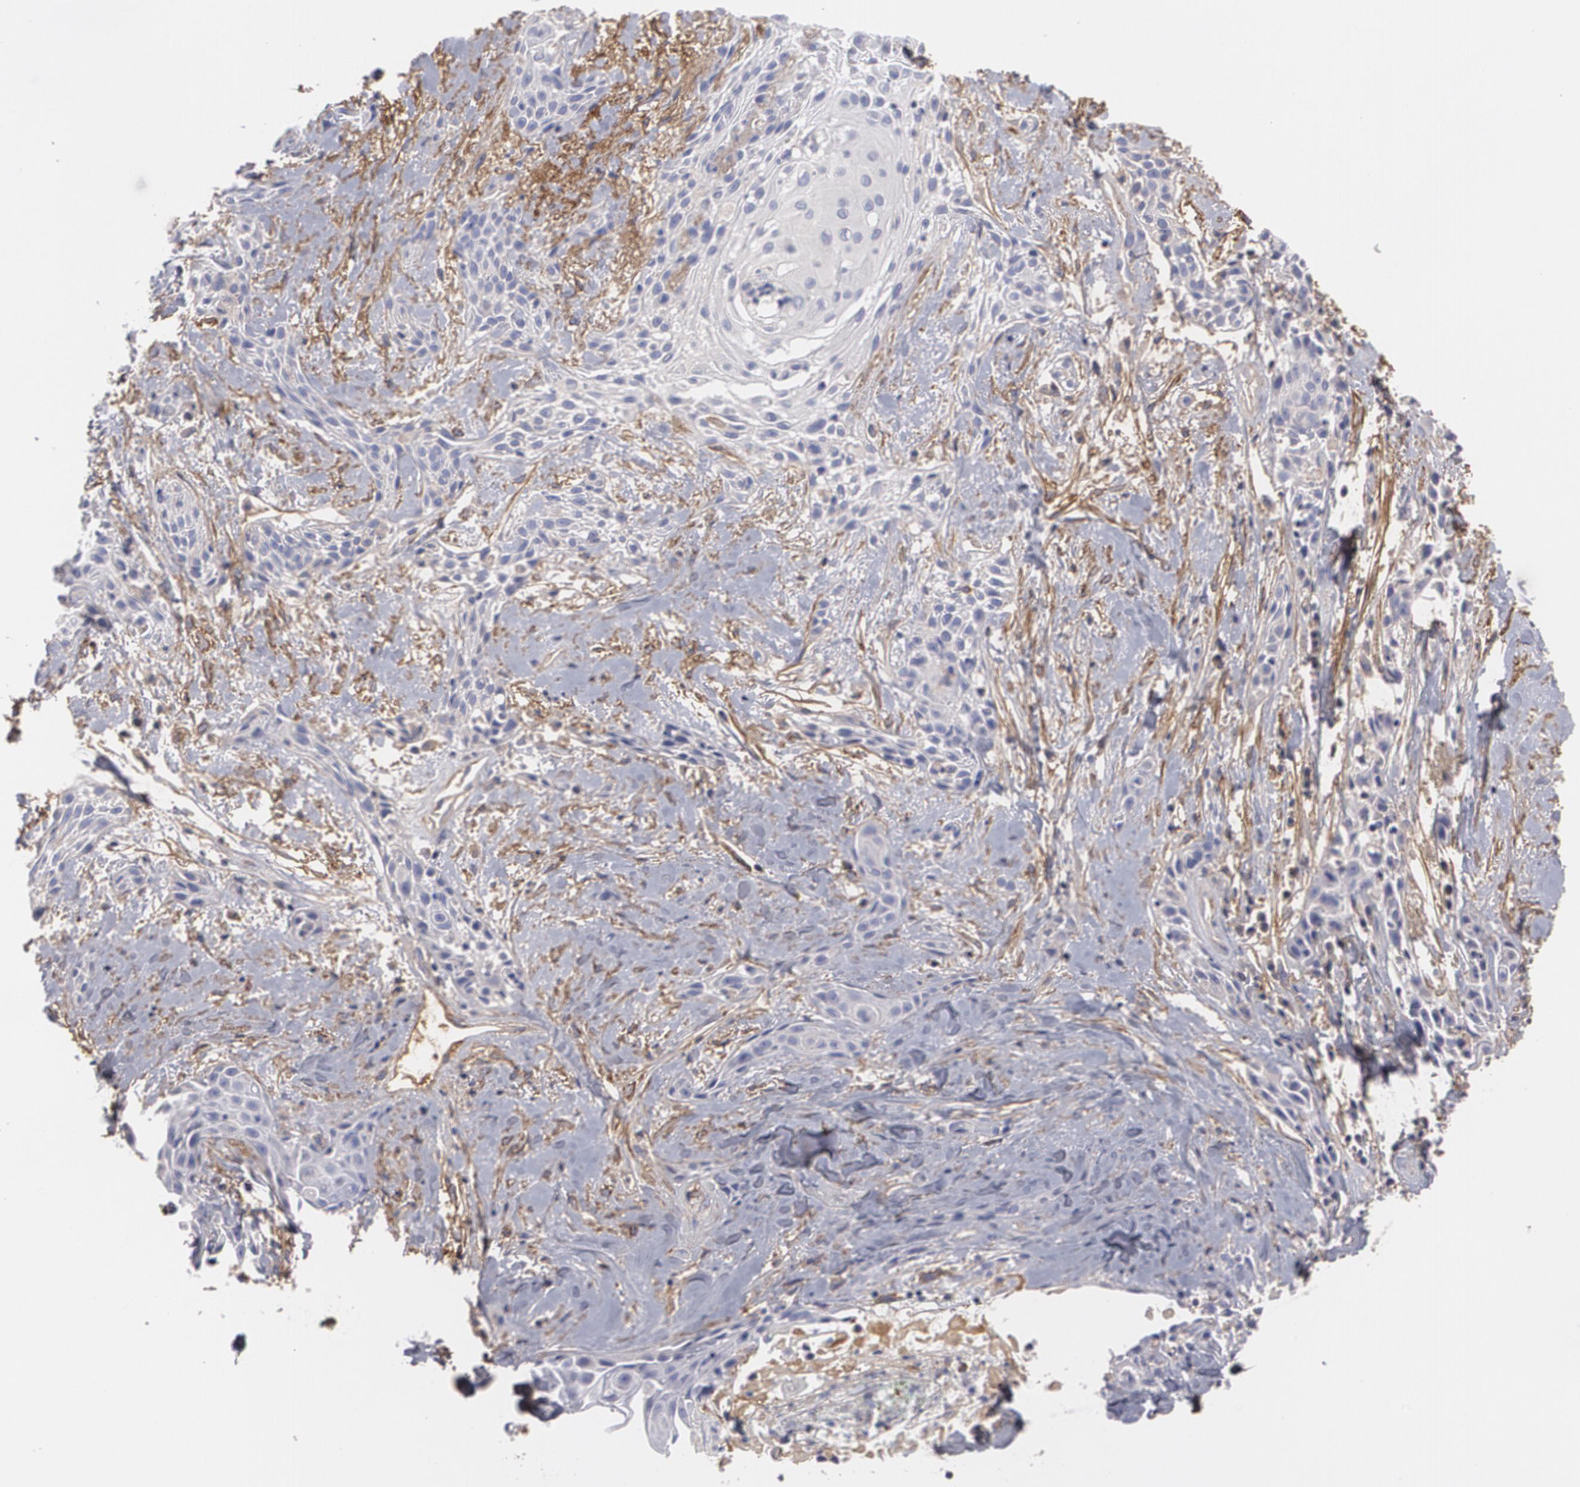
{"staining": {"intensity": "negative", "quantity": "none", "location": "none"}, "tissue": "skin cancer", "cell_type": "Tumor cells", "image_type": "cancer", "snomed": [{"axis": "morphology", "description": "Squamous cell carcinoma, NOS"}, {"axis": "topography", "description": "Skin"}, {"axis": "topography", "description": "Anal"}], "caption": "Photomicrograph shows no significant protein staining in tumor cells of squamous cell carcinoma (skin).", "gene": "FBLN1", "patient": {"sex": "male", "age": 64}}